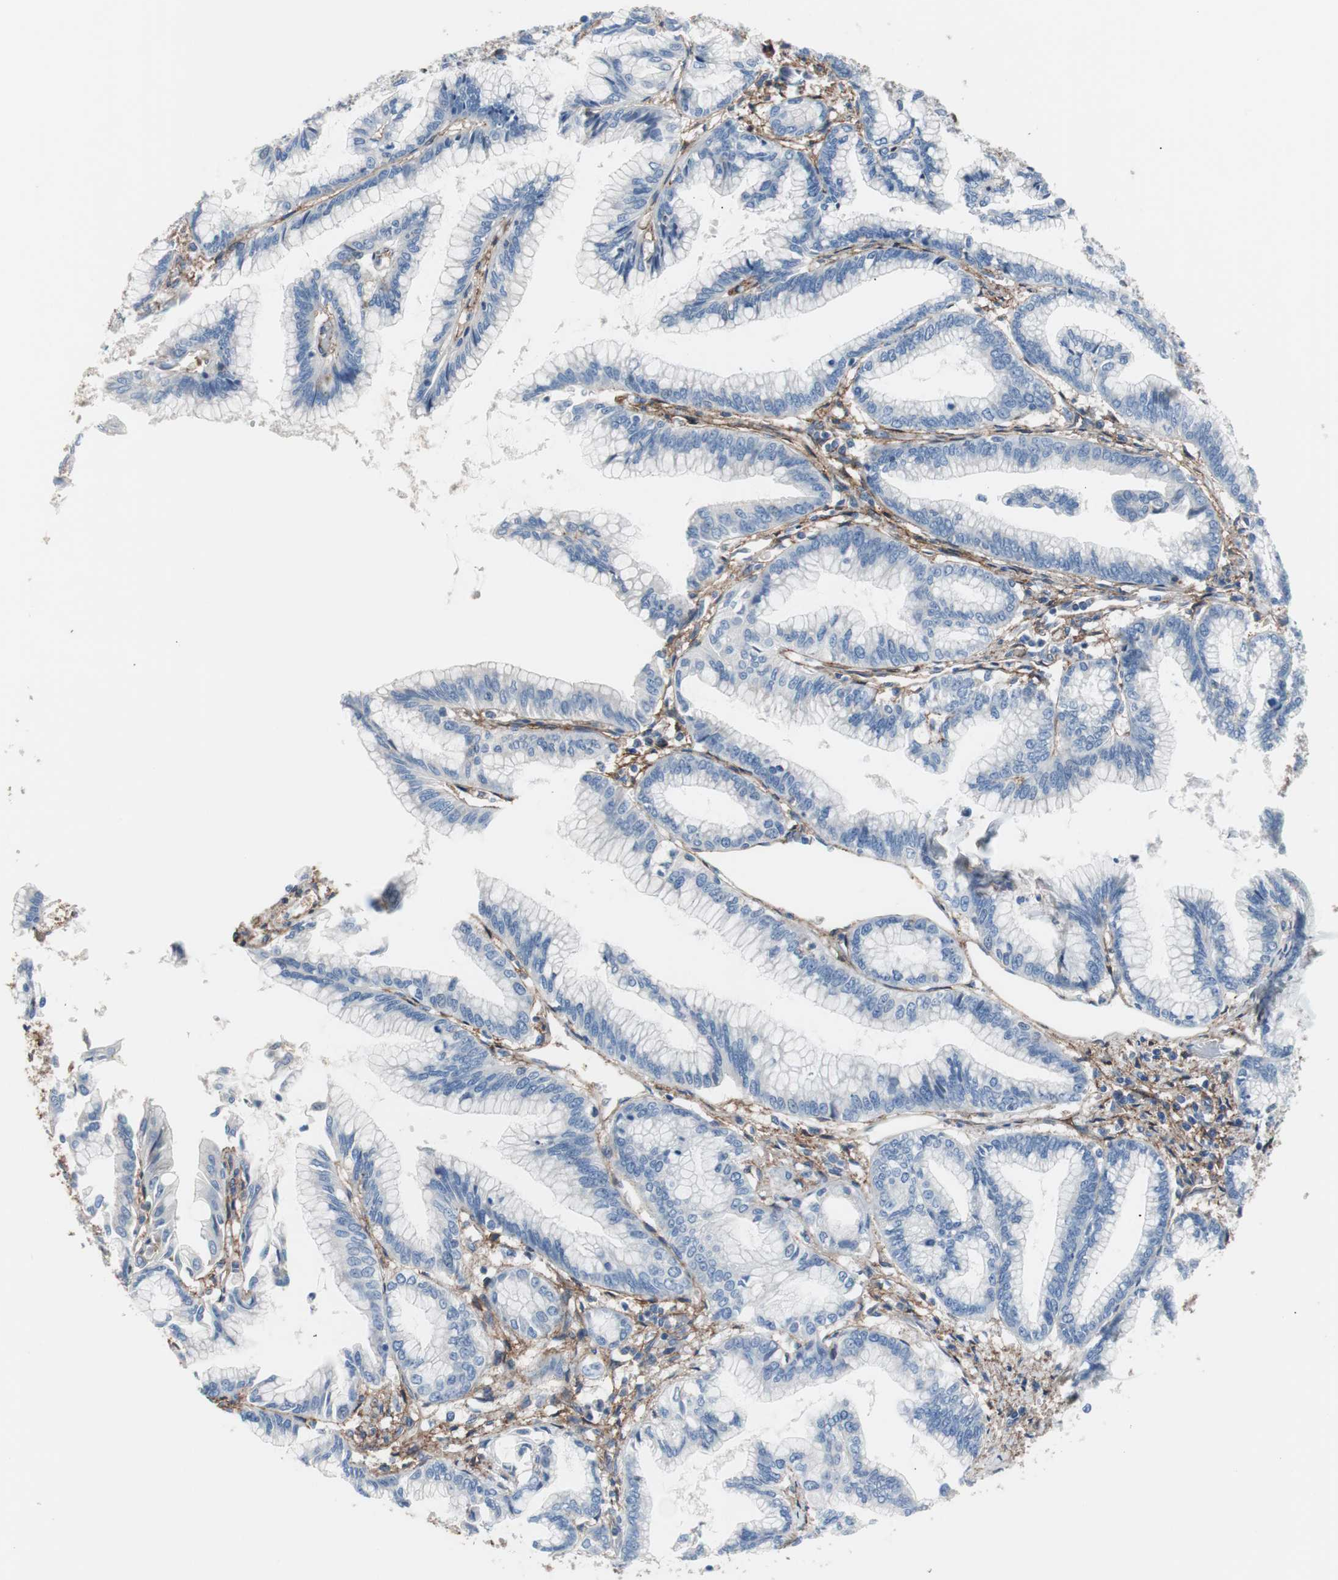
{"staining": {"intensity": "negative", "quantity": "none", "location": "none"}, "tissue": "pancreatic cancer", "cell_type": "Tumor cells", "image_type": "cancer", "snomed": [{"axis": "morphology", "description": "Adenocarcinoma, NOS"}, {"axis": "topography", "description": "Pancreas"}], "caption": "High magnification brightfield microscopy of pancreatic cancer (adenocarcinoma) stained with DAB (3,3'-diaminobenzidine) (brown) and counterstained with hematoxylin (blue): tumor cells show no significant staining.", "gene": "CD81", "patient": {"sex": "female", "age": 64}}